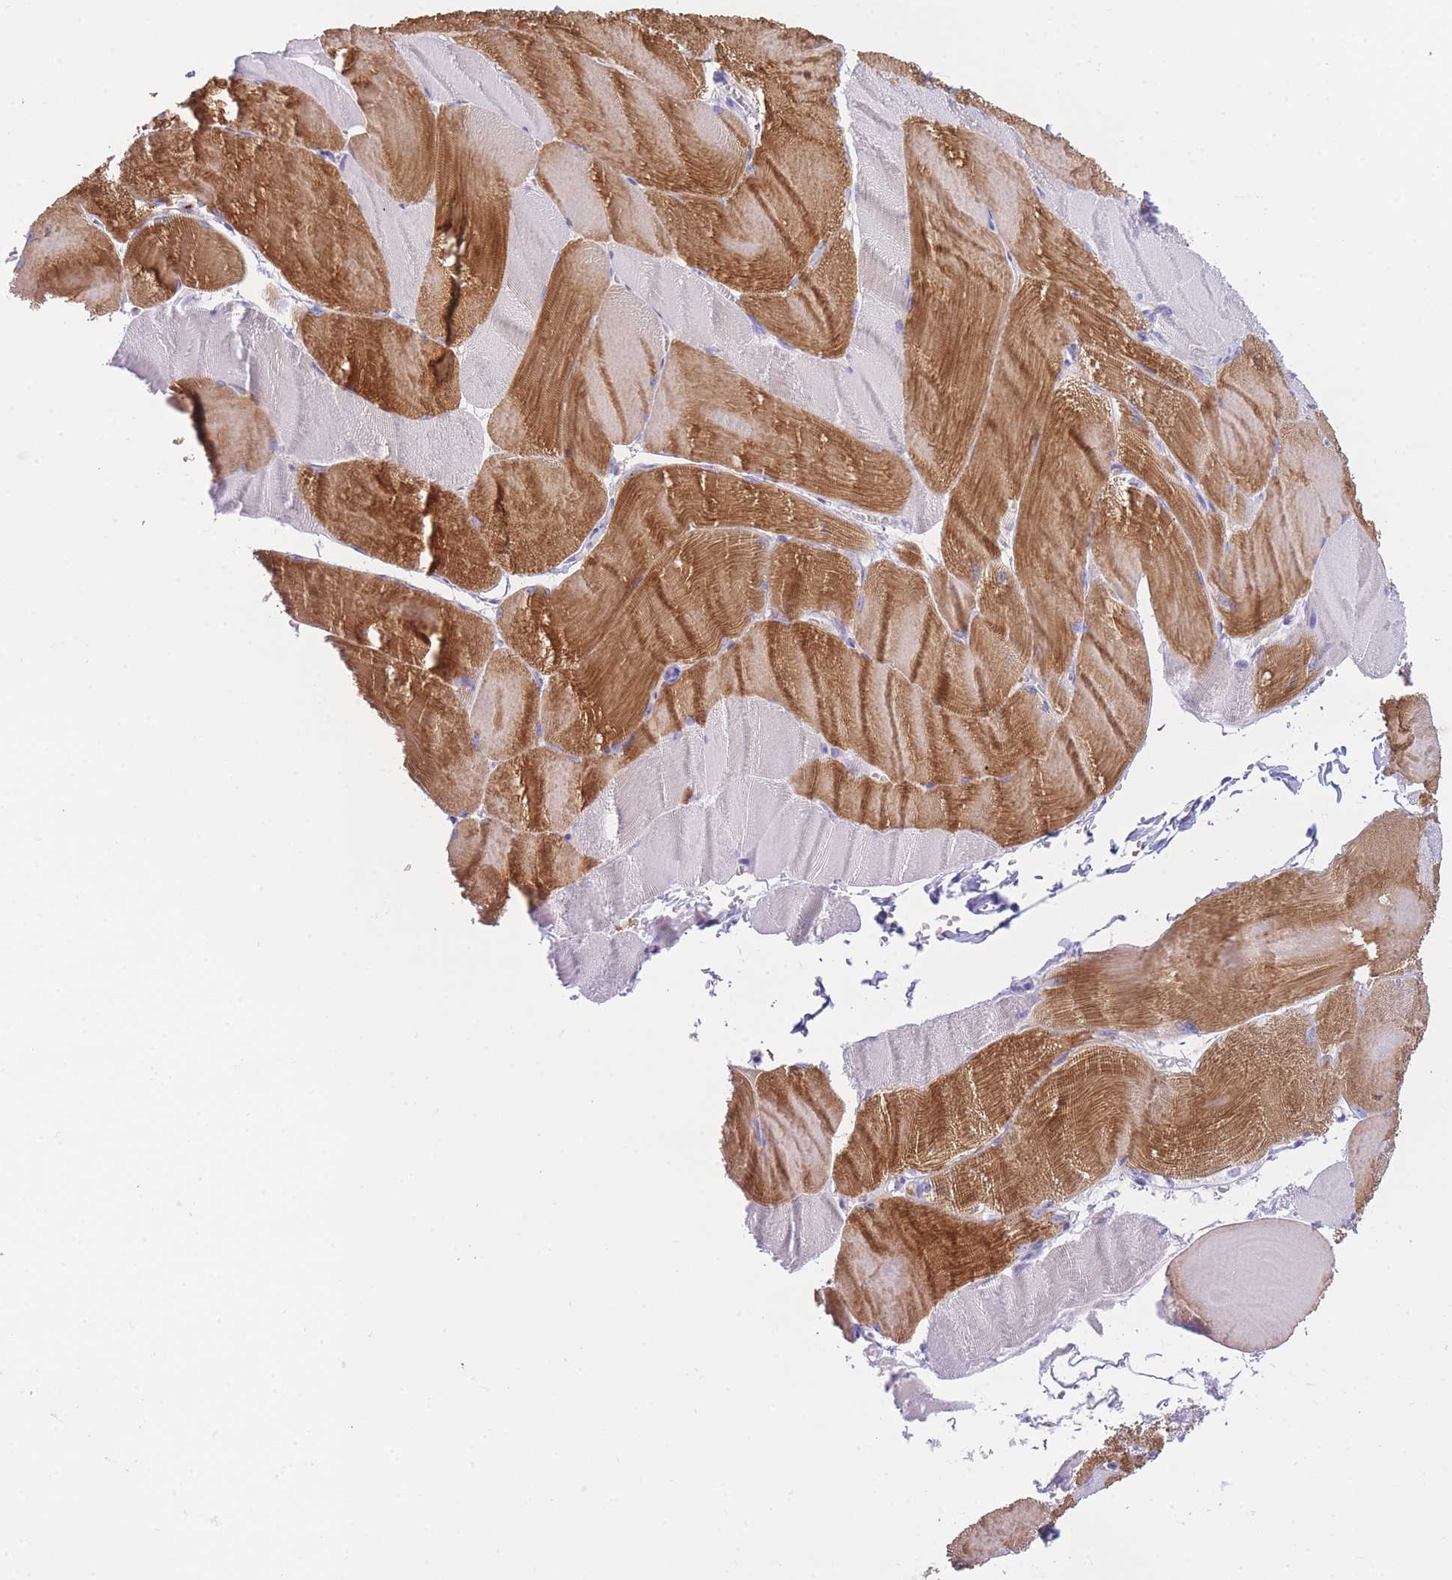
{"staining": {"intensity": "moderate", "quantity": "25%-75%", "location": "cytoplasmic/membranous"}, "tissue": "skeletal muscle", "cell_type": "Myocytes", "image_type": "normal", "snomed": [{"axis": "morphology", "description": "Normal tissue, NOS"}, {"axis": "morphology", "description": "Basal cell carcinoma"}, {"axis": "topography", "description": "Skeletal muscle"}], "caption": "Benign skeletal muscle was stained to show a protein in brown. There is medium levels of moderate cytoplasmic/membranous positivity in approximately 25%-75% of myocytes. (DAB IHC, brown staining for protein, blue staining for nuclei).", "gene": "PLBD1", "patient": {"sex": "female", "age": 64}}